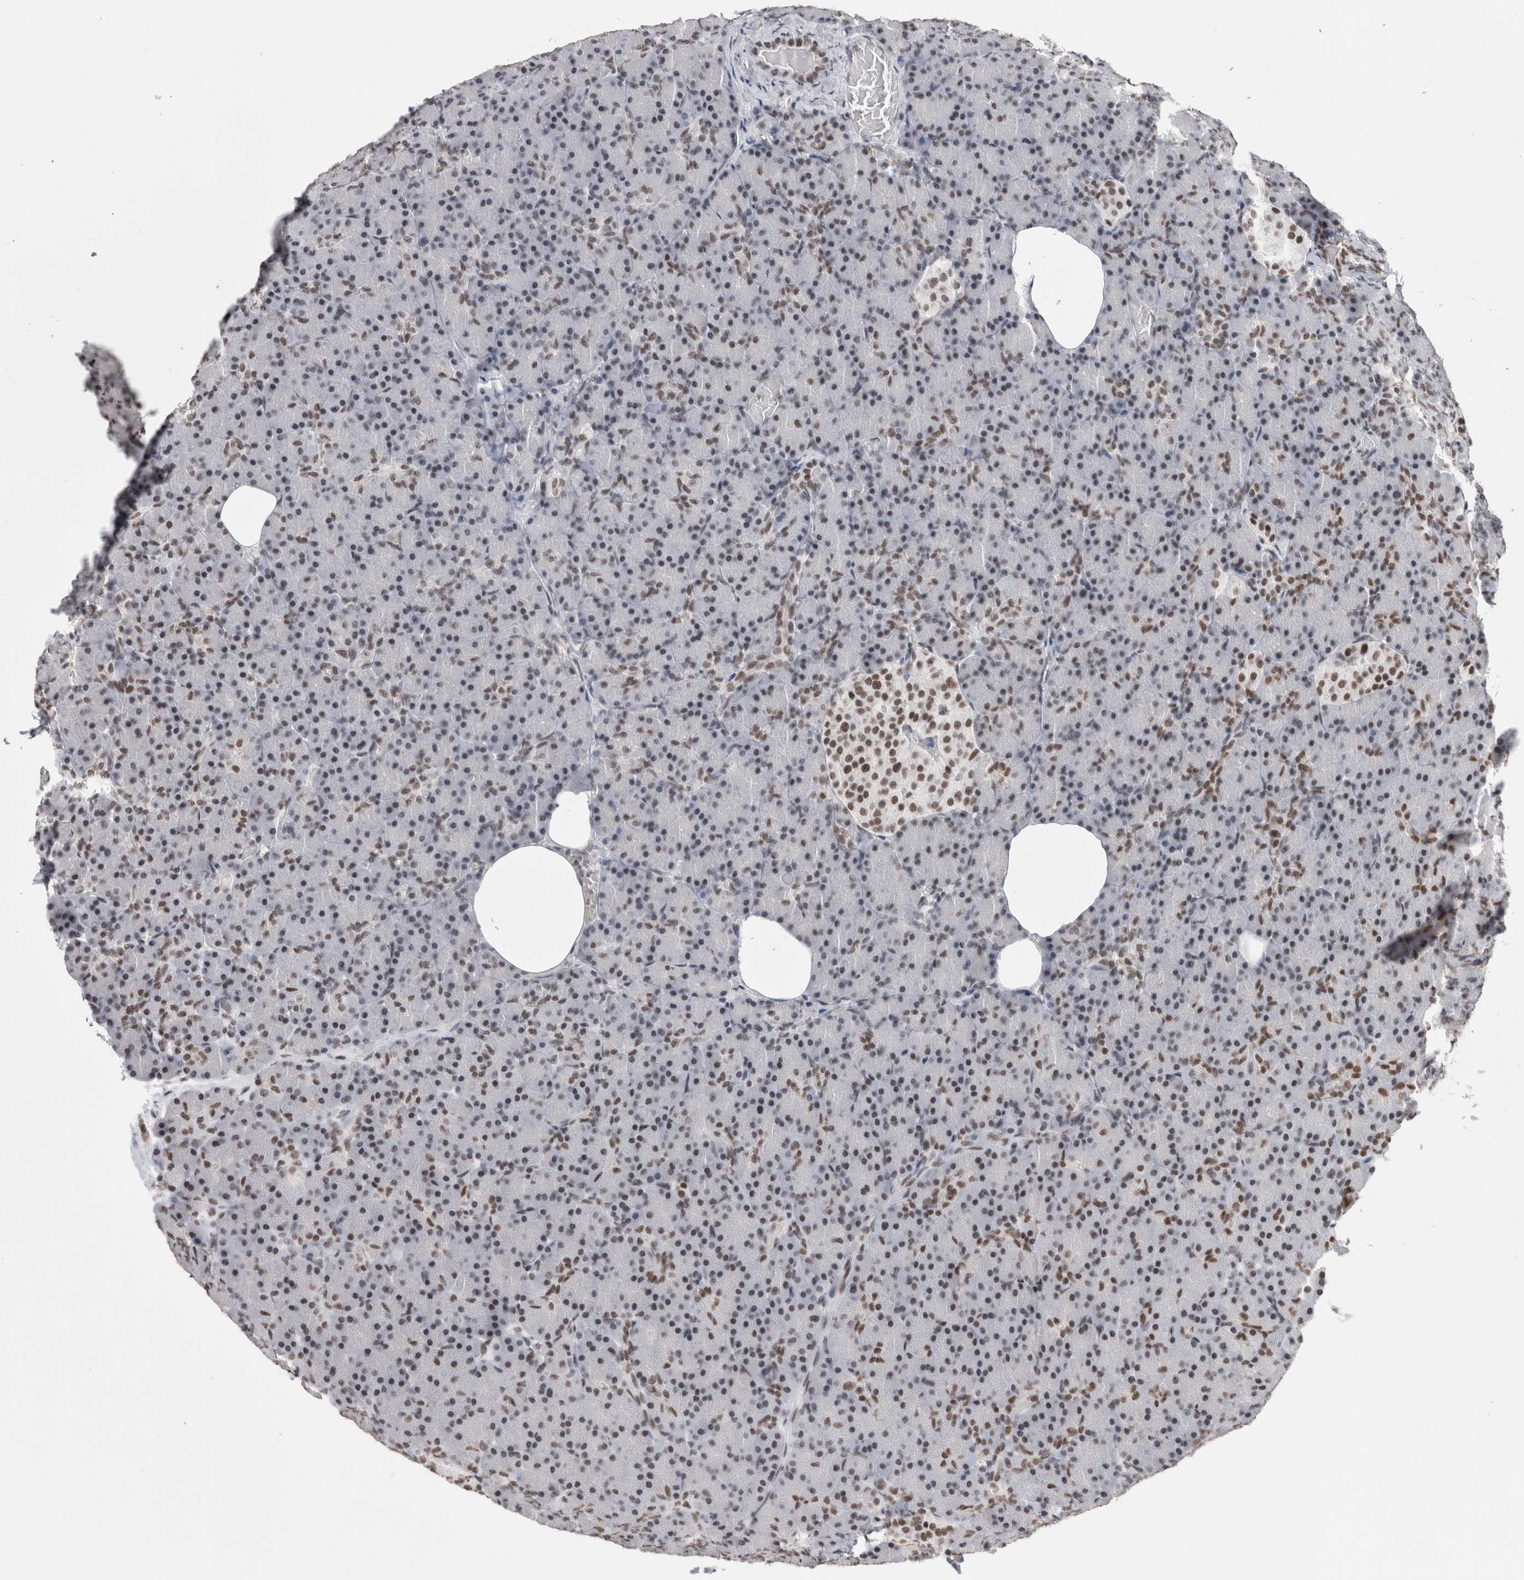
{"staining": {"intensity": "moderate", "quantity": ">75%", "location": "nuclear"}, "tissue": "pancreas", "cell_type": "Exocrine glandular cells", "image_type": "normal", "snomed": [{"axis": "morphology", "description": "Normal tissue, NOS"}, {"axis": "topography", "description": "Pancreas"}], "caption": "This micrograph exhibits immunohistochemistry staining of normal pancreas, with medium moderate nuclear expression in about >75% of exocrine glandular cells.", "gene": "SMC1A", "patient": {"sex": "female", "age": 43}}